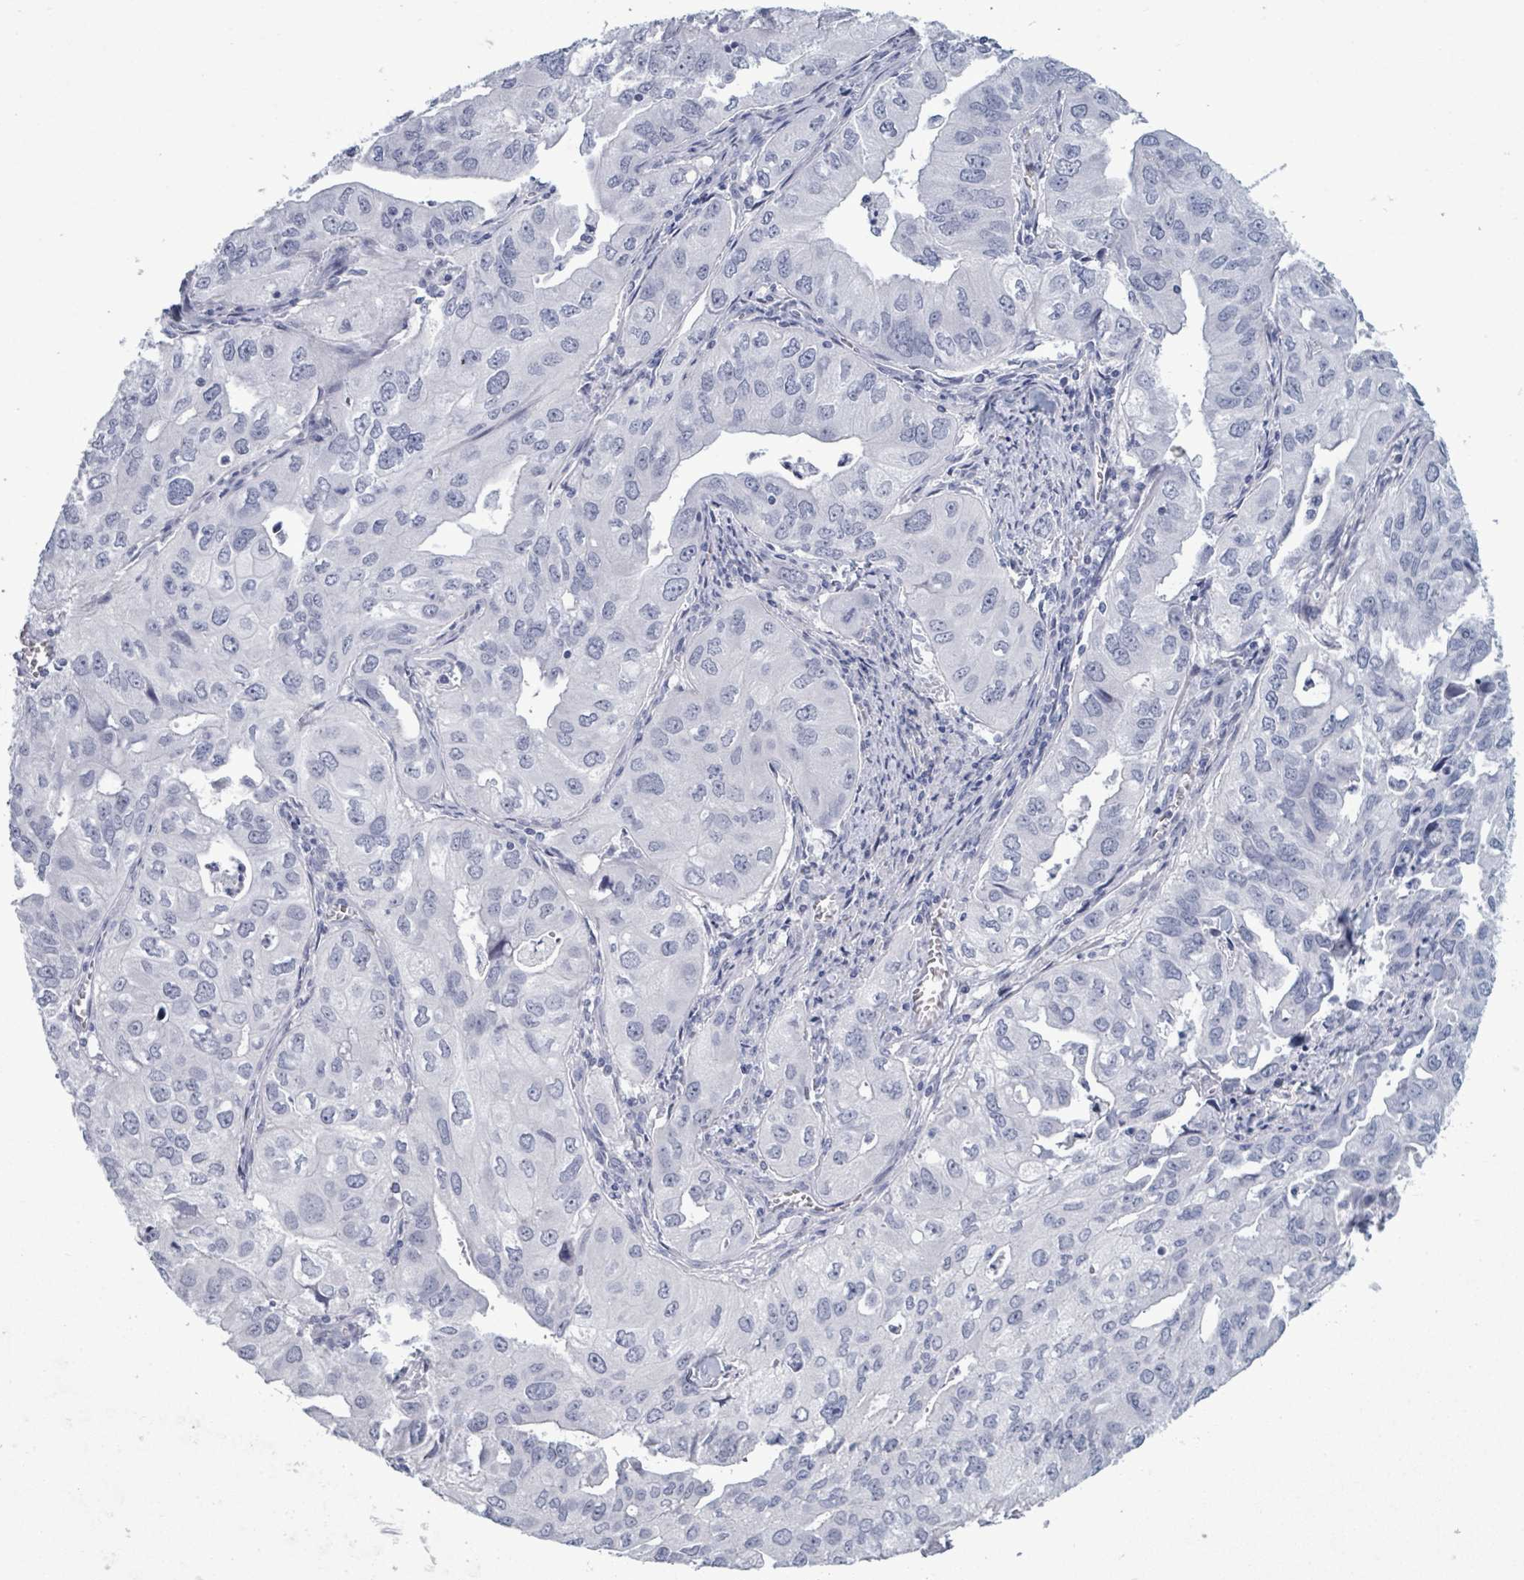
{"staining": {"intensity": "negative", "quantity": "none", "location": "none"}, "tissue": "lung cancer", "cell_type": "Tumor cells", "image_type": "cancer", "snomed": [{"axis": "morphology", "description": "Adenocarcinoma, NOS"}, {"axis": "topography", "description": "Lung"}], "caption": "Immunohistochemistry image of lung cancer (adenocarcinoma) stained for a protein (brown), which demonstrates no expression in tumor cells.", "gene": "ZNF771", "patient": {"sex": "male", "age": 48}}